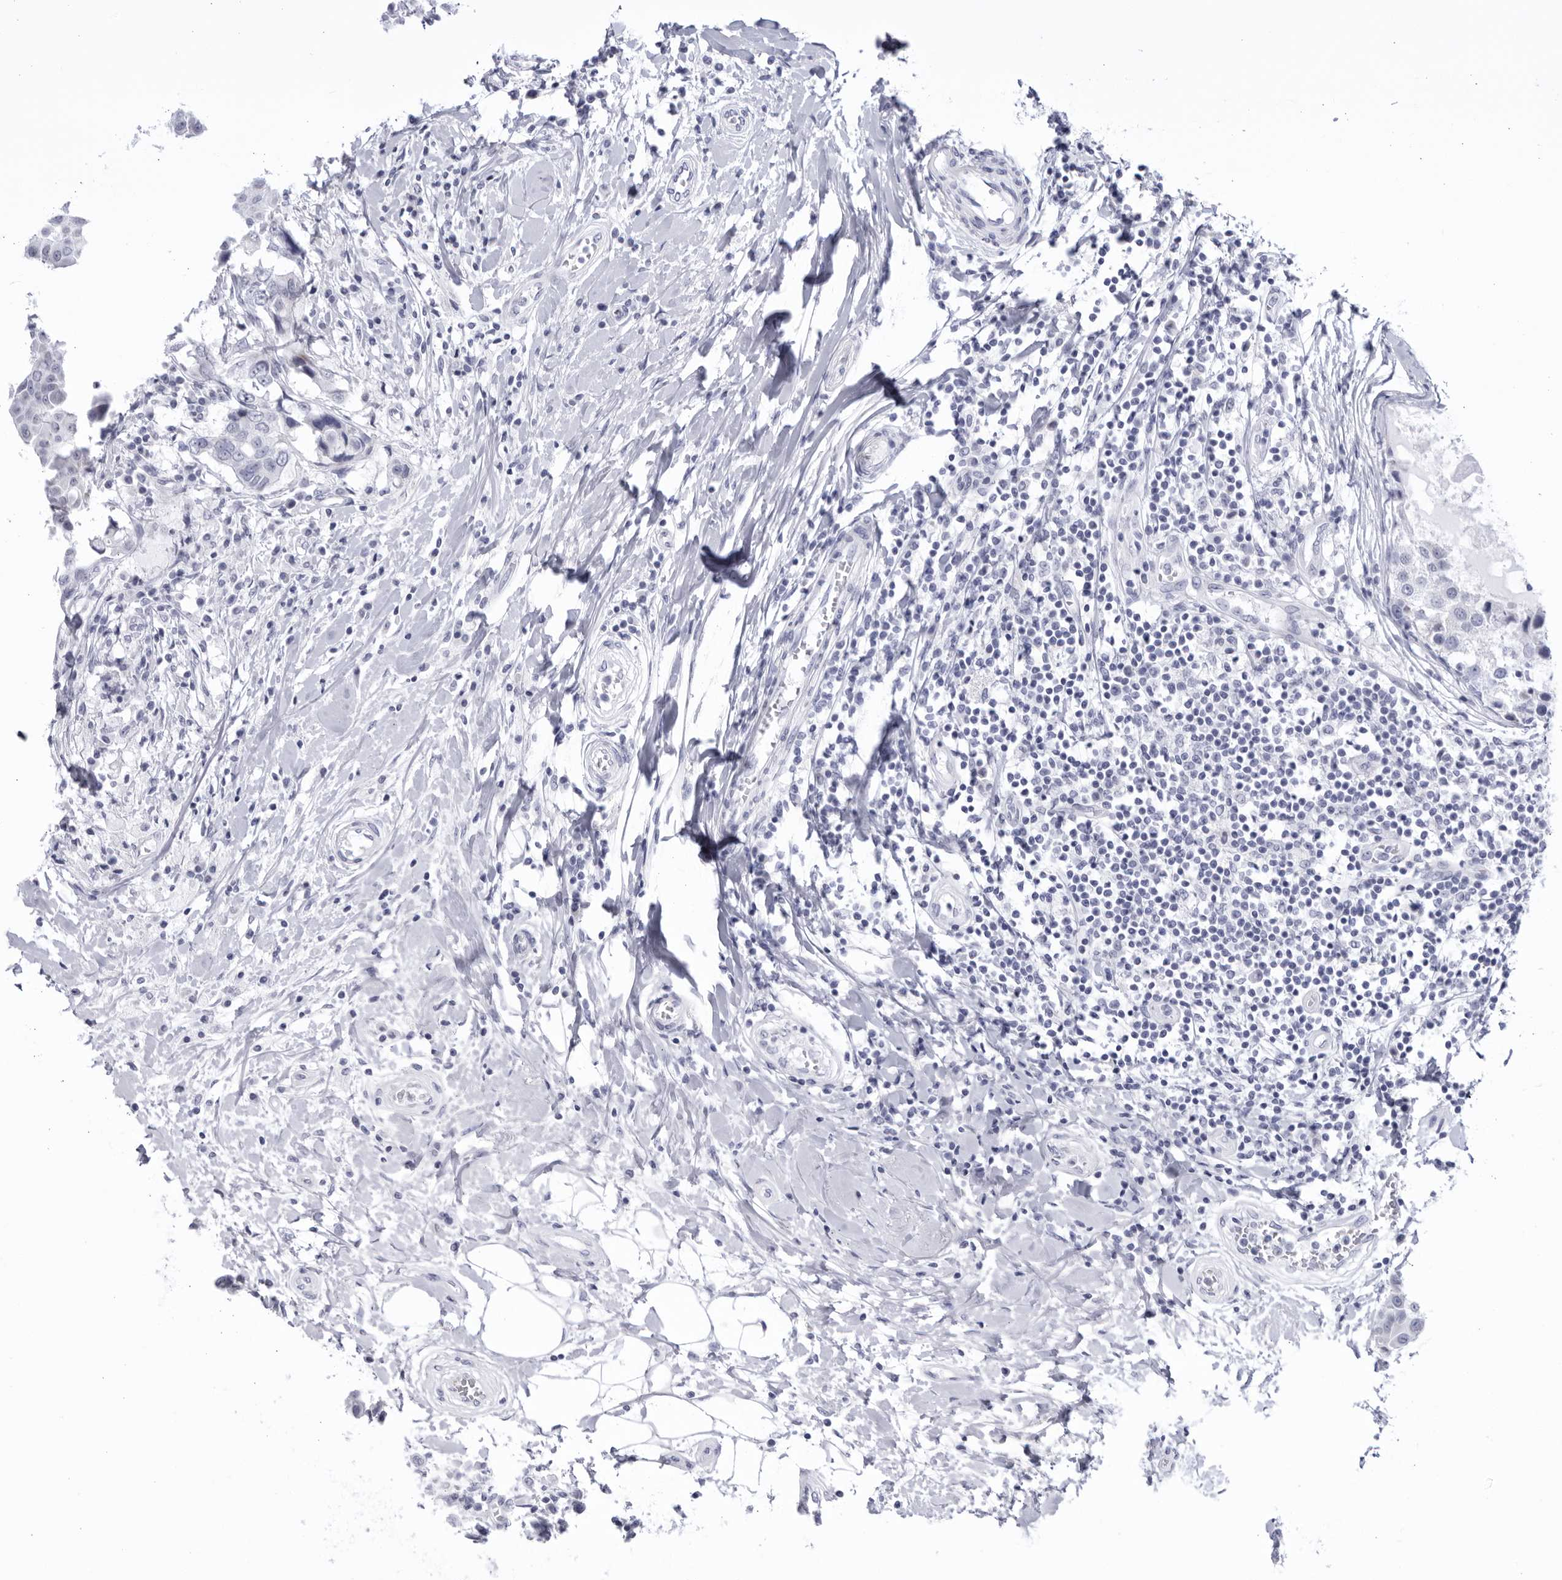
{"staining": {"intensity": "negative", "quantity": "none", "location": "none"}, "tissue": "breast cancer", "cell_type": "Tumor cells", "image_type": "cancer", "snomed": [{"axis": "morphology", "description": "Duct carcinoma"}, {"axis": "topography", "description": "Breast"}], "caption": "IHC micrograph of breast cancer (infiltrating ductal carcinoma) stained for a protein (brown), which displays no expression in tumor cells.", "gene": "CCDC181", "patient": {"sex": "female", "age": 27}}